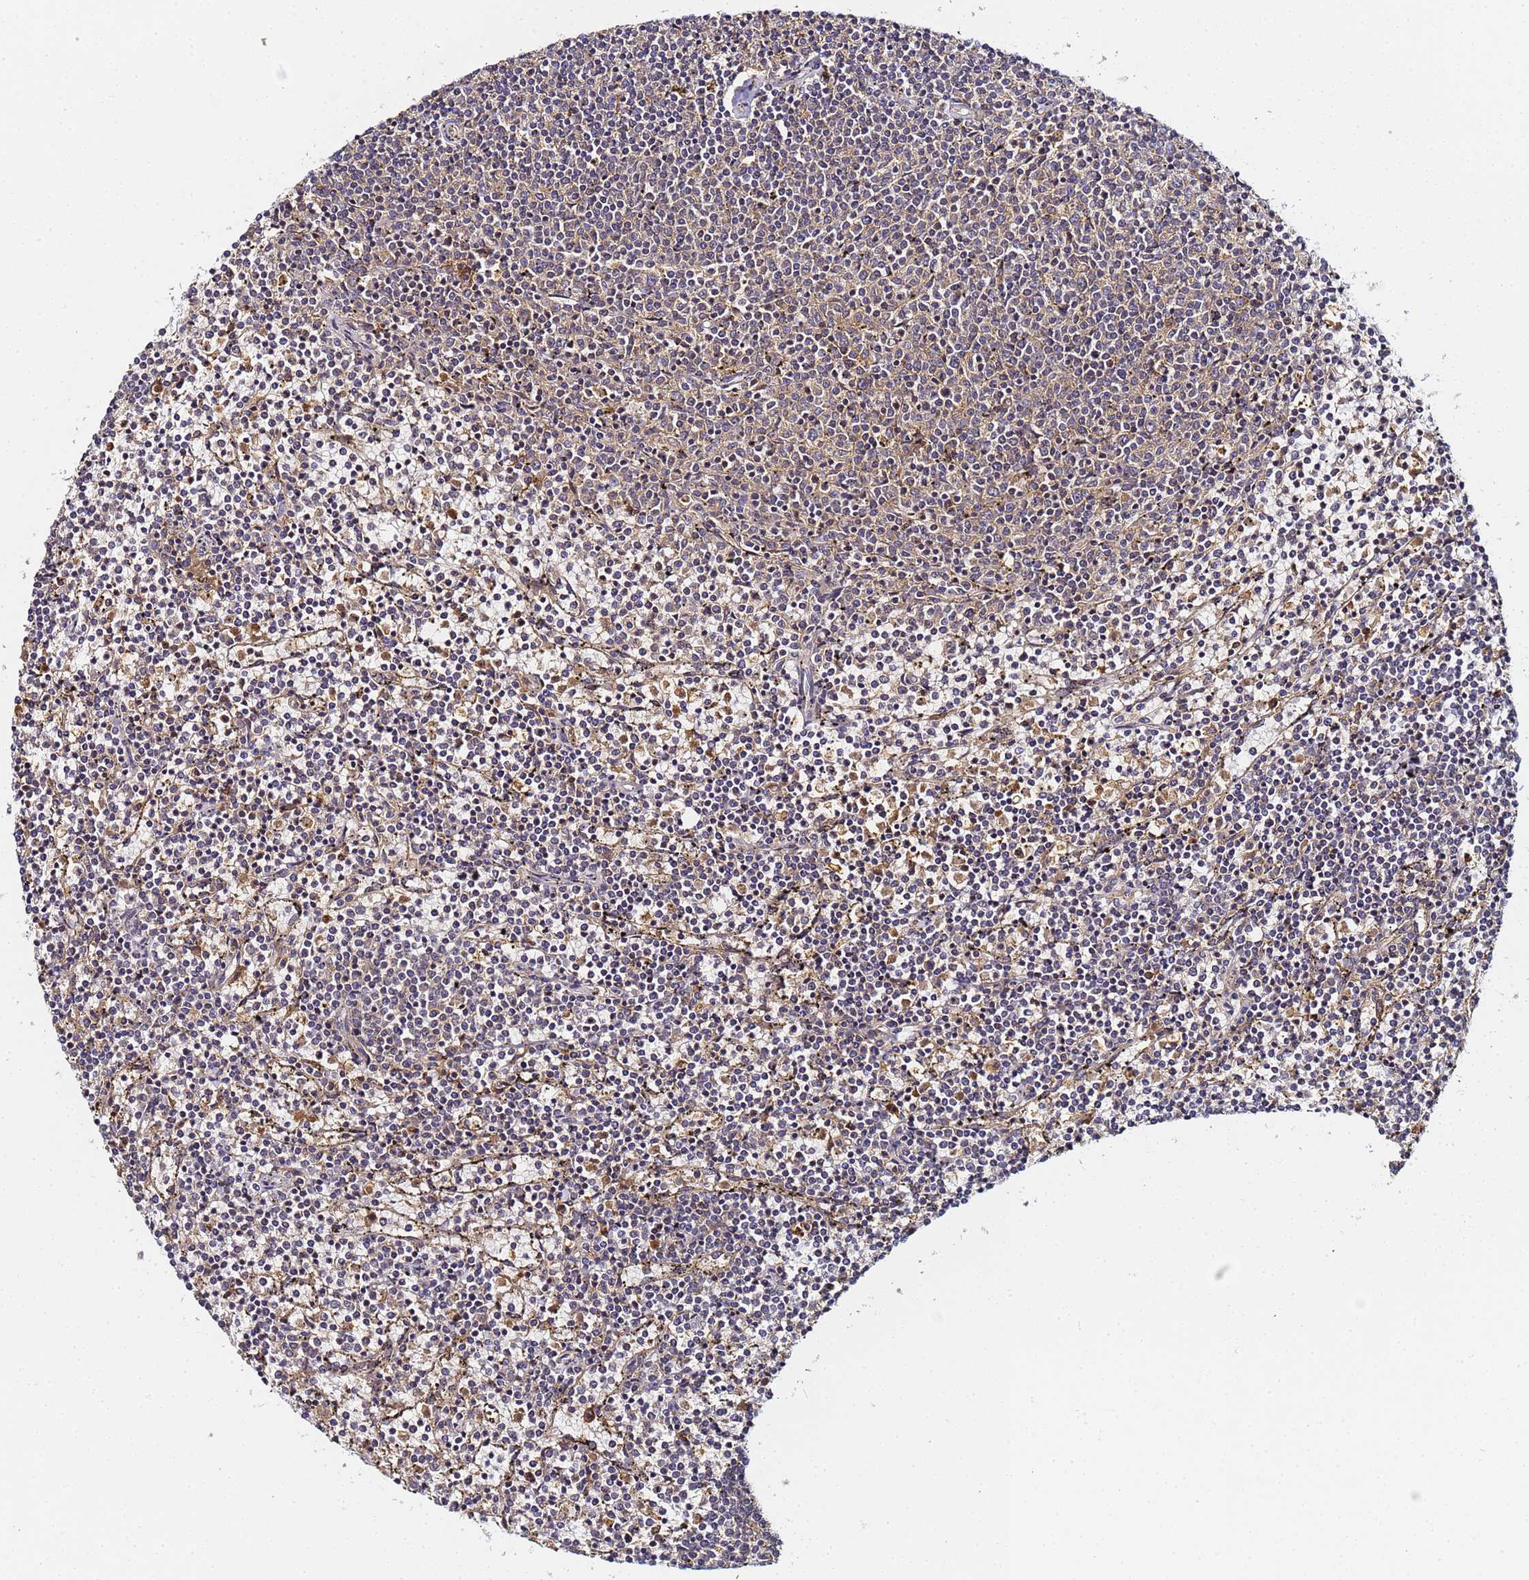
{"staining": {"intensity": "negative", "quantity": "none", "location": "none"}, "tissue": "lymphoma", "cell_type": "Tumor cells", "image_type": "cancer", "snomed": [{"axis": "morphology", "description": "Malignant lymphoma, non-Hodgkin's type, Low grade"}, {"axis": "topography", "description": "Spleen"}], "caption": "A micrograph of human malignant lymphoma, non-Hodgkin's type (low-grade) is negative for staining in tumor cells. (DAB immunohistochemistry, high magnification).", "gene": "LRRC69", "patient": {"sex": "female", "age": 50}}